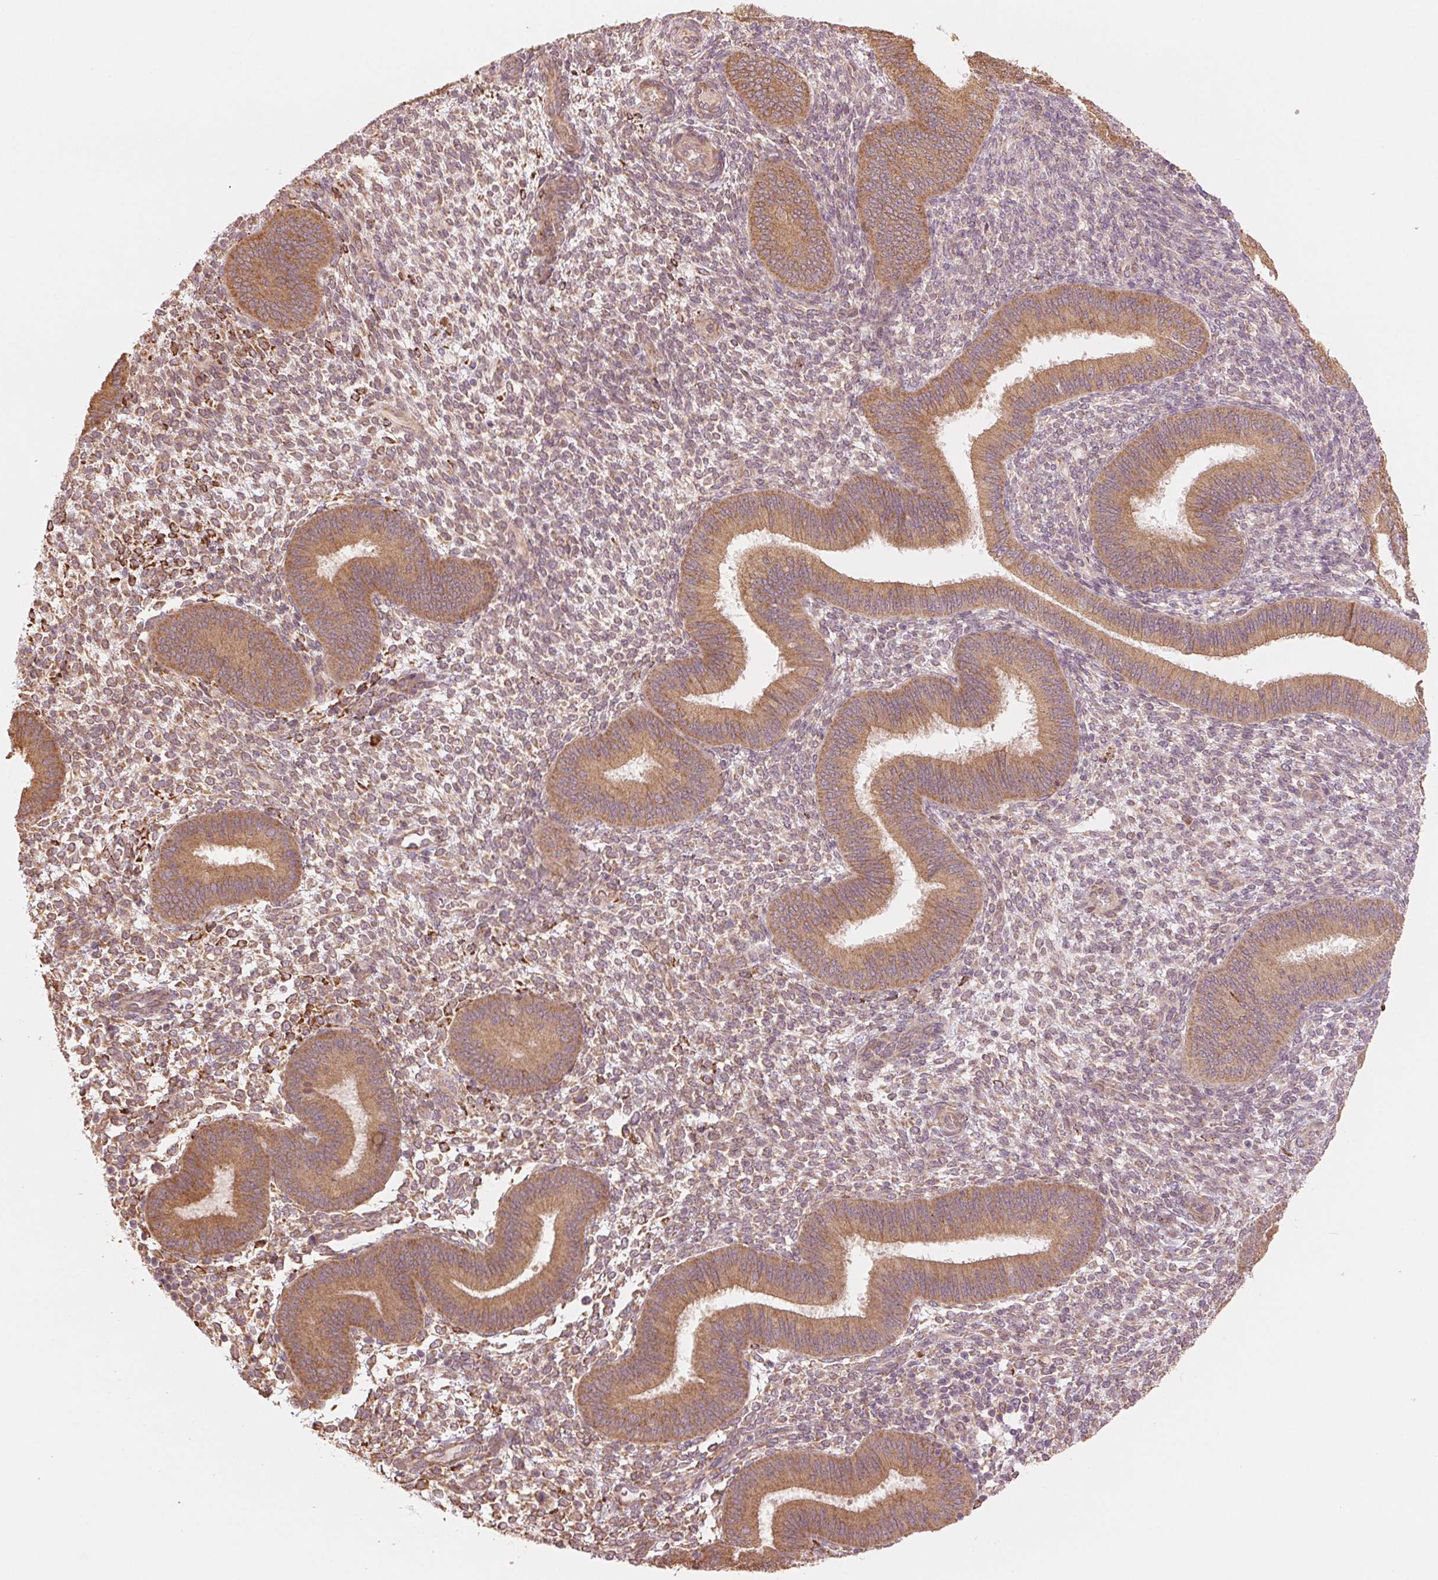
{"staining": {"intensity": "moderate", "quantity": ">75%", "location": "cytoplasmic/membranous"}, "tissue": "endometrium", "cell_type": "Cells in endometrial stroma", "image_type": "normal", "snomed": [{"axis": "morphology", "description": "Normal tissue, NOS"}, {"axis": "topography", "description": "Endometrium"}], "caption": "Brown immunohistochemical staining in benign human endometrium displays moderate cytoplasmic/membranous expression in about >75% of cells in endometrial stroma.", "gene": "SLC20A1", "patient": {"sex": "female", "age": 39}}